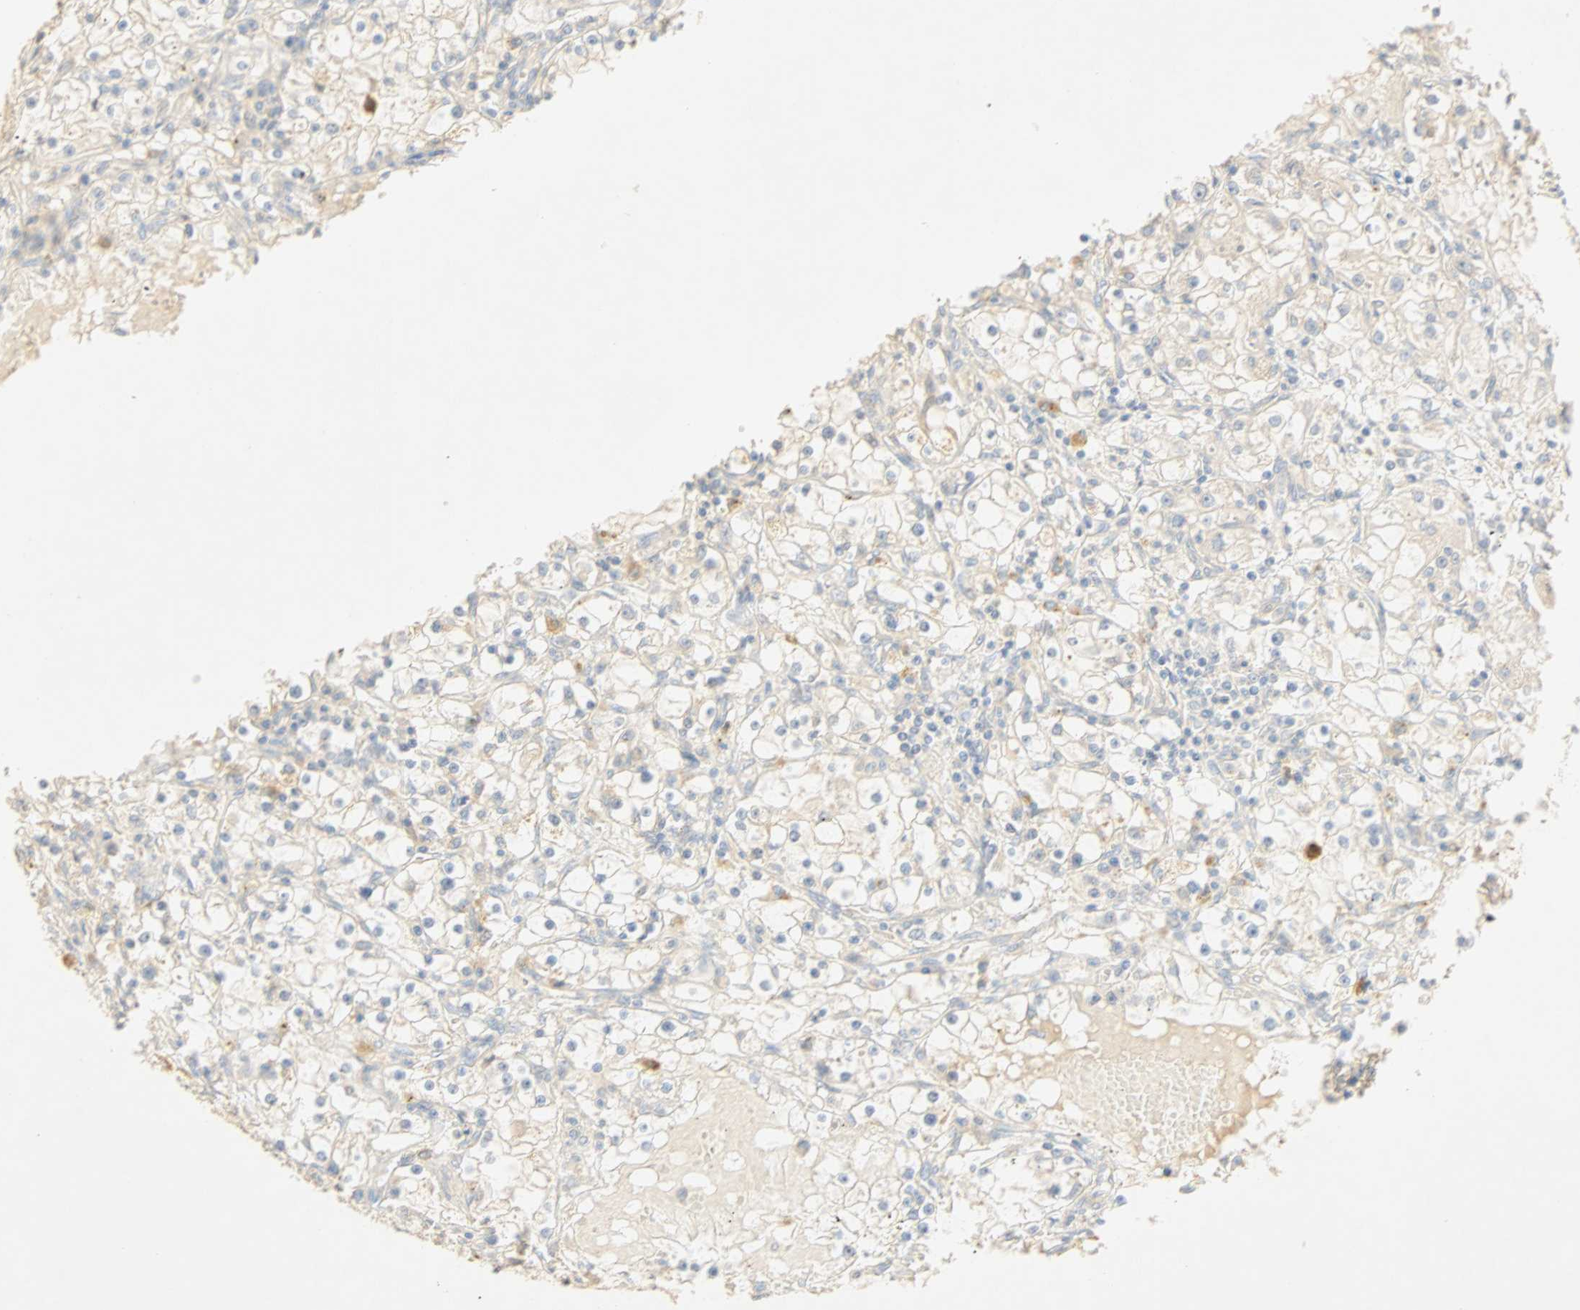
{"staining": {"intensity": "negative", "quantity": "none", "location": "none"}, "tissue": "renal cancer", "cell_type": "Tumor cells", "image_type": "cancer", "snomed": [{"axis": "morphology", "description": "Adenocarcinoma, NOS"}, {"axis": "topography", "description": "Kidney"}], "caption": "This is an IHC histopathology image of human renal adenocarcinoma. There is no expression in tumor cells.", "gene": "SELENBP1", "patient": {"sex": "male", "age": 56}}